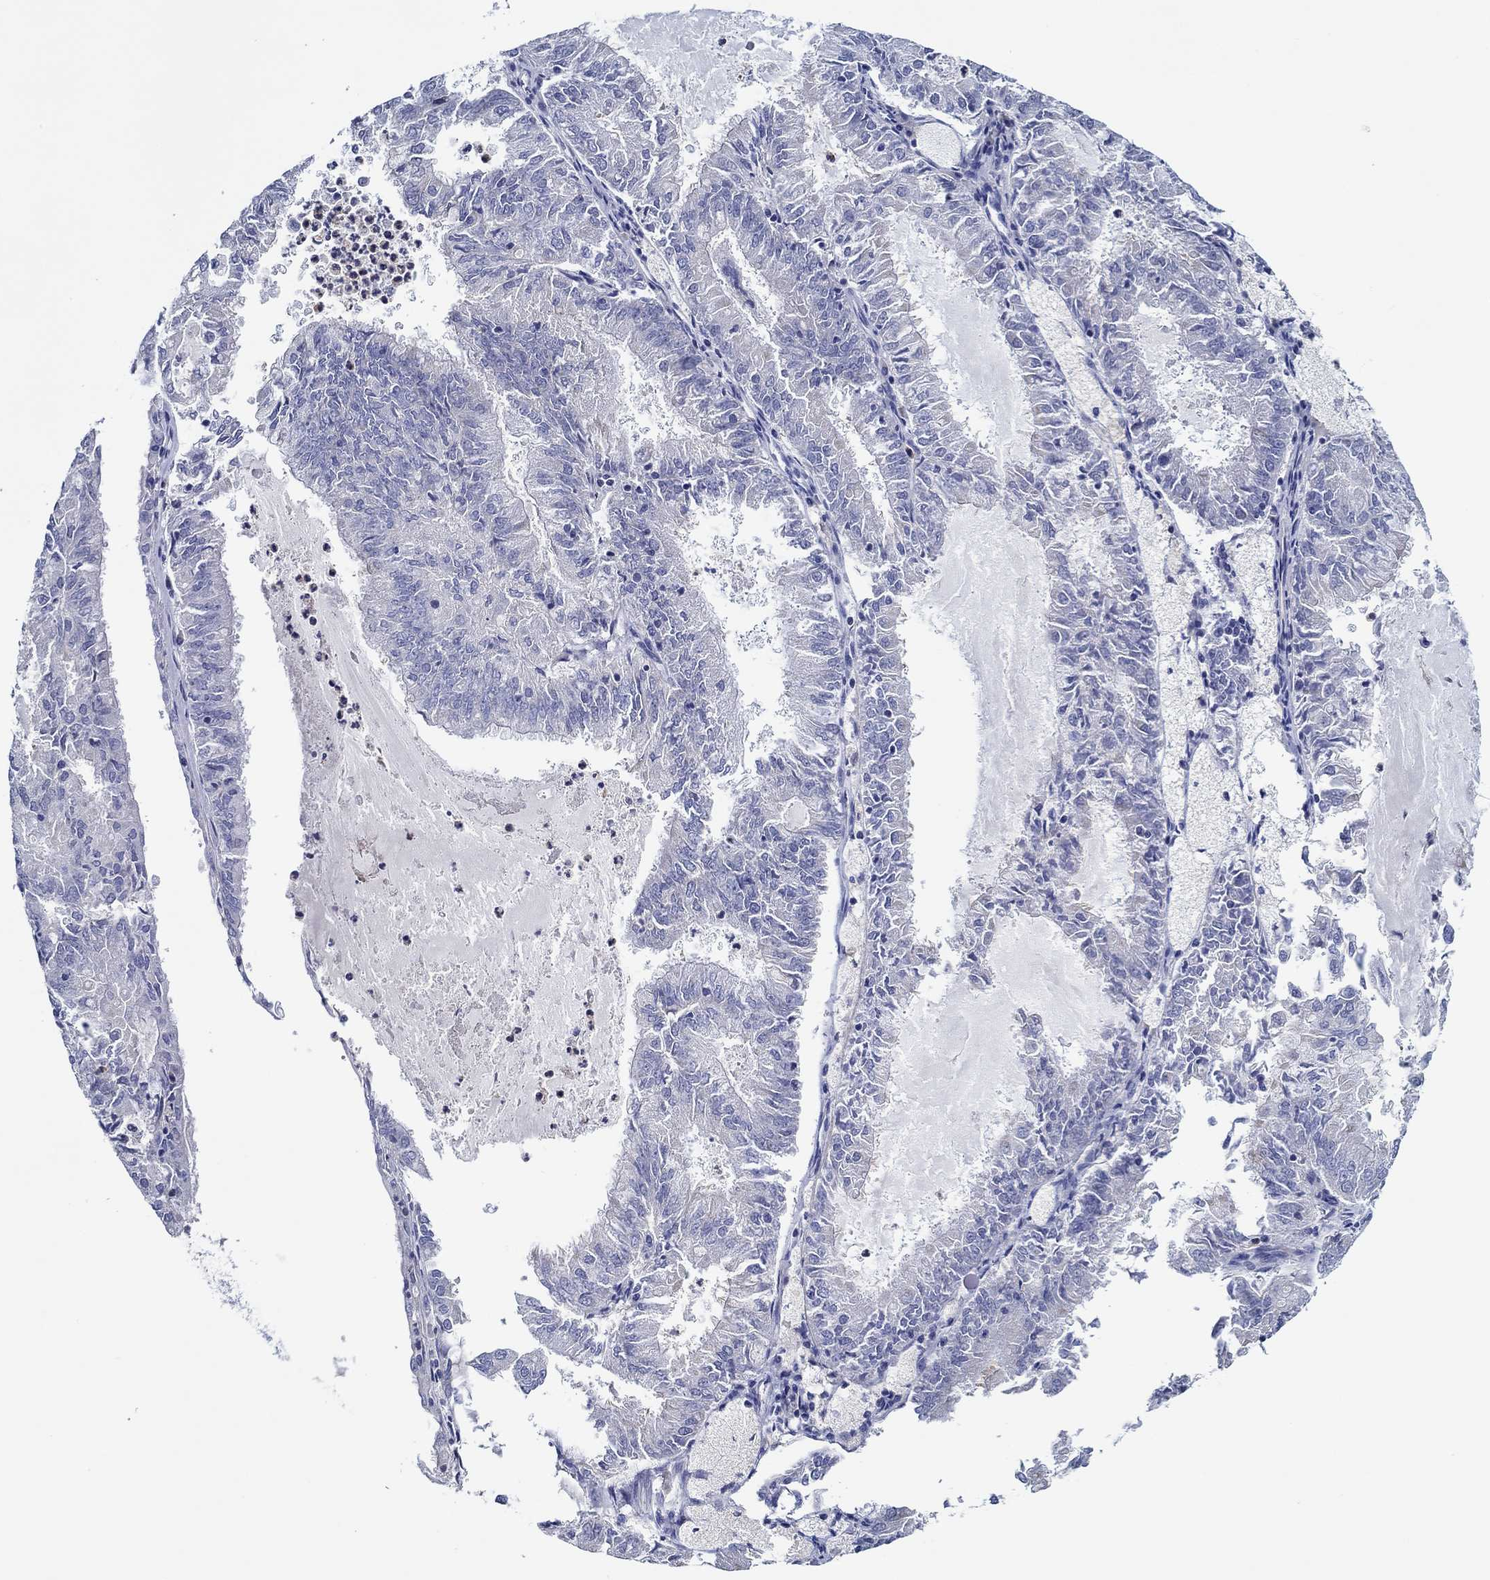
{"staining": {"intensity": "negative", "quantity": "none", "location": "none"}, "tissue": "endometrial cancer", "cell_type": "Tumor cells", "image_type": "cancer", "snomed": [{"axis": "morphology", "description": "Adenocarcinoma, NOS"}, {"axis": "topography", "description": "Endometrium"}], "caption": "Immunohistochemistry micrograph of neoplastic tissue: endometrial cancer (adenocarcinoma) stained with DAB demonstrates no significant protein staining in tumor cells. The staining was performed using DAB to visualize the protein expression in brown, while the nuclei were stained in blue with hematoxylin (Magnification: 20x).", "gene": "CFAP61", "patient": {"sex": "female", "age": 57}}